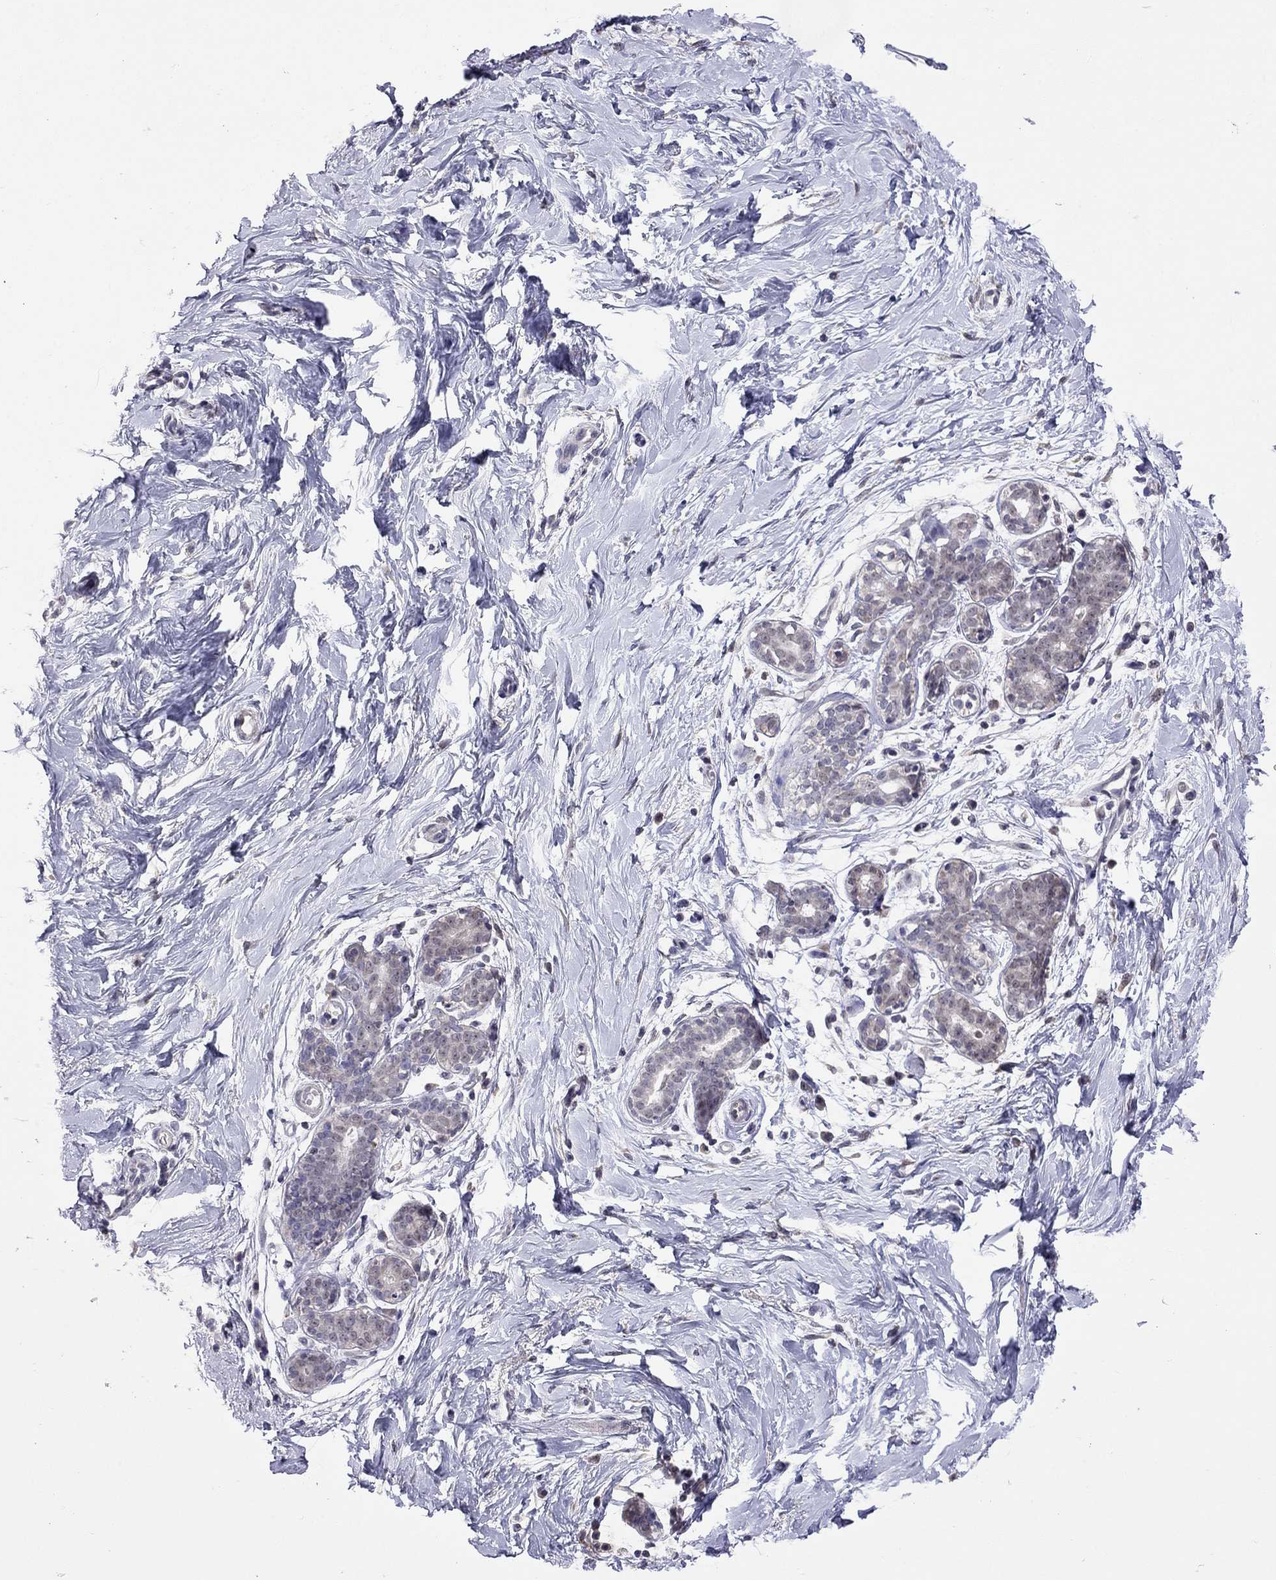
{"staining": {"intensity": "negative", "quantity": "none", "location": "none"}, "tissue": "breast", "cell_type": "Adipocytes", "image_type": "normal", "snomed": [{"axis": "morphology", "description": "Normal tissue, NOS"}, {"axis": "topography", "description": "Breast"}], "caption": "This is an immunohistochemistry (IHC) image of normal human breast. There is no staining in adipocytes.", "gene": "HES5", "patient": {"sex": "female", "age": 37}}